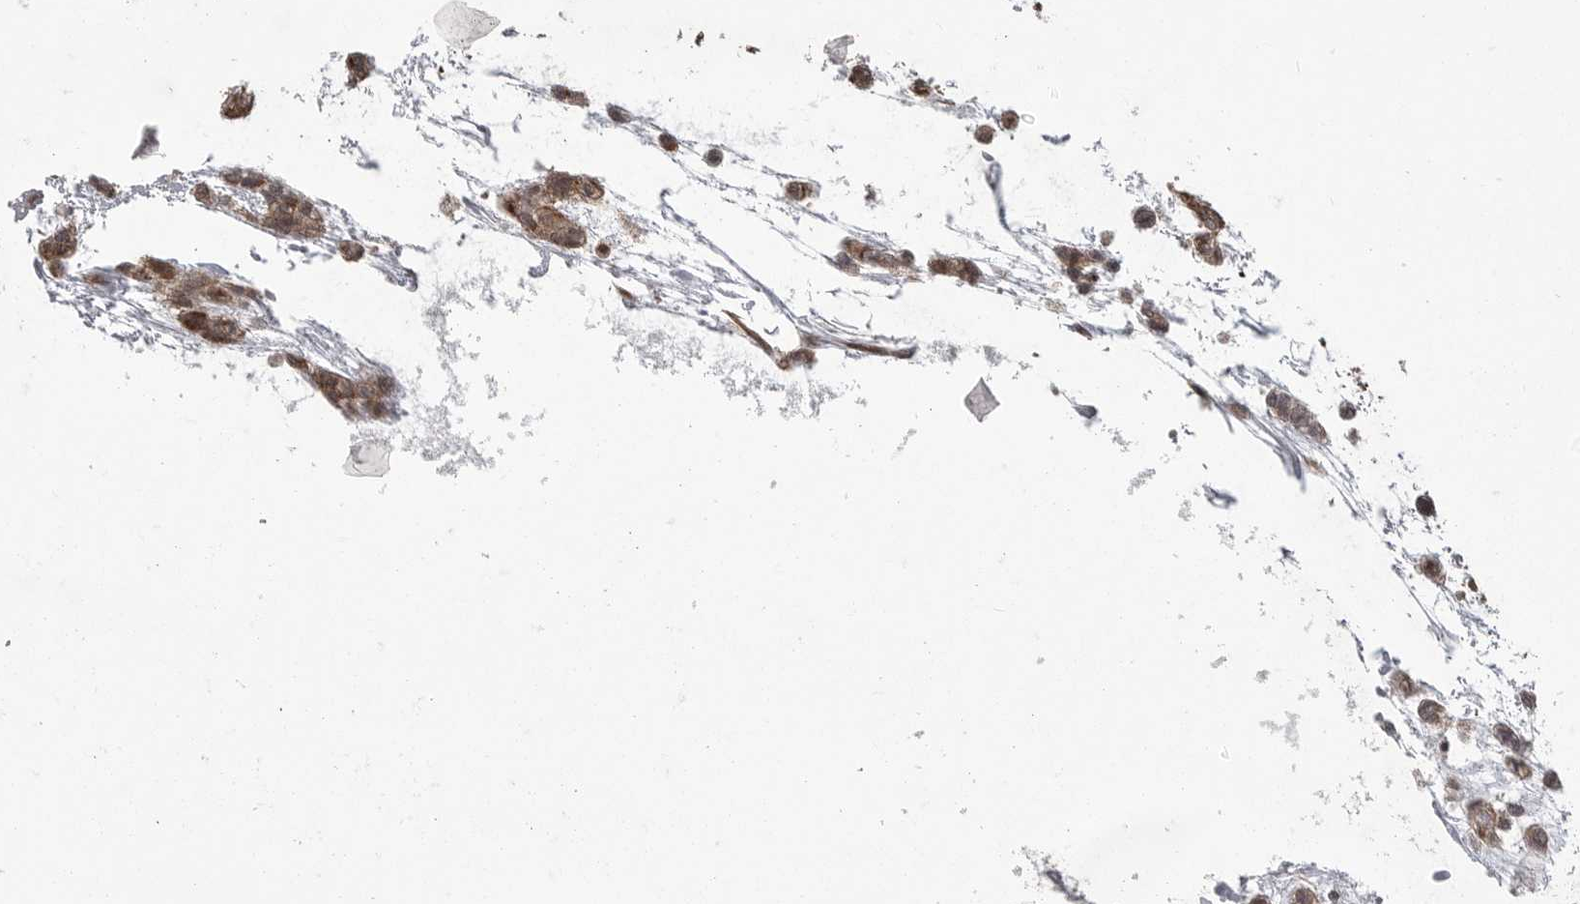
{"staining": {"intensity": "moderate", "quantity": ">75%", "location": "cytoplasmic/membranous"}, "tissue": "head and neck cancer", "cell_type": "Tumor cells", "image_type": "cancer", "snomed": [{"axis": "morphology", "description": "Adenocarcinoma, NOS"}, {"axis": "morphology", "description": "Adenoma, NOS"}, {"axis": "topography", "description": "Head-Neck"}], "caption": "Immunohistochemical staining of human head and neck cancer reveals medium levels of moderate cytoplasmic/membranous positivity in about >75% of tumor cells.", "gene": "DNAJC8", "patient": {"sex": "female", "age": 55}}